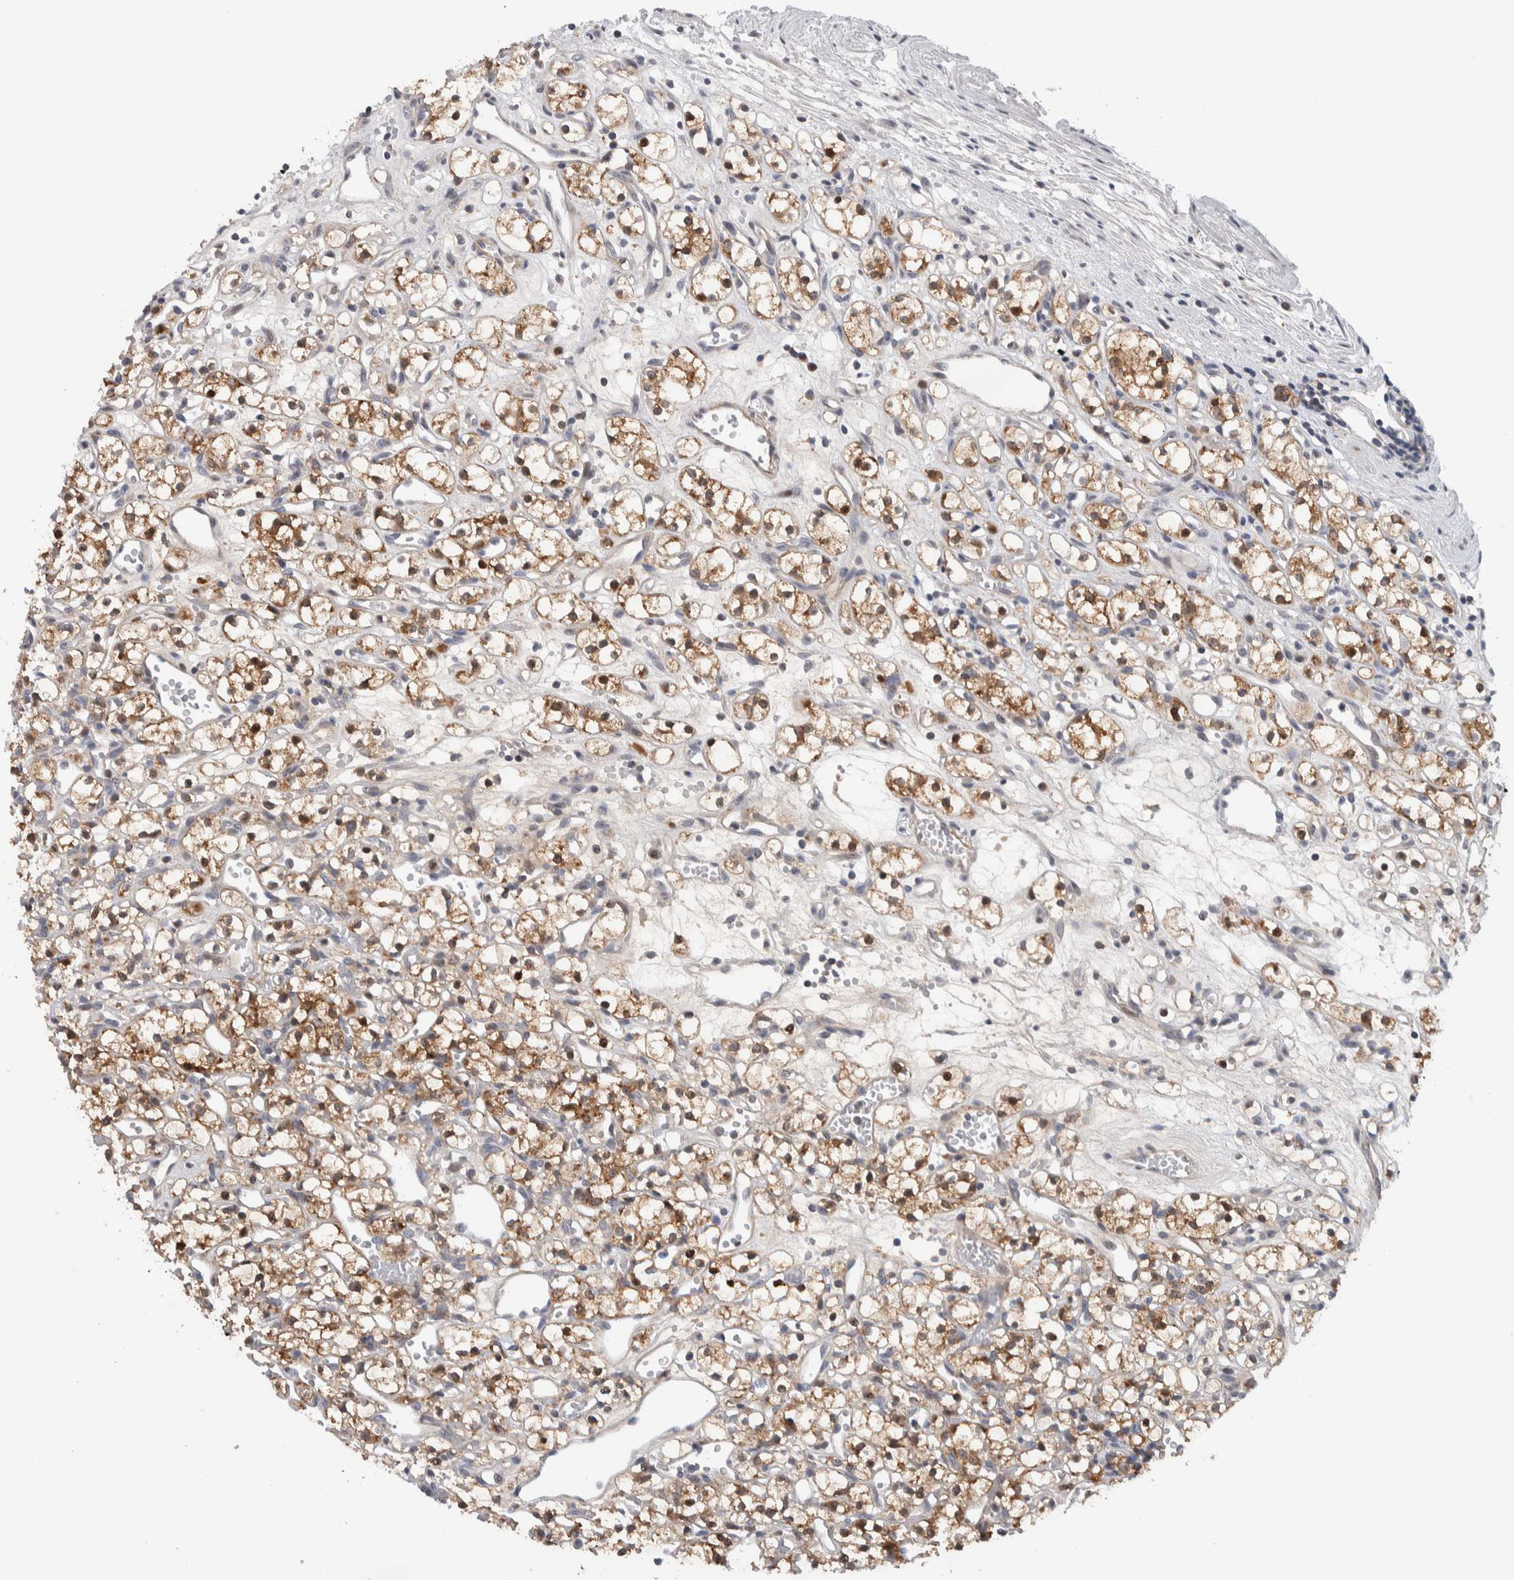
{"staining": {"intensity": "strong", "quantity": "25%-75%", "location": "cytoplasmic/membranous"}, "tissue": "renal cancer", "cell_type": "Tumor cells", "image_type": "cancer", "snomed": [{"axis": "morphology", "description": "Adenocarcinoma, NOS"}, {"axis": "topography", "description": "Kidney"}], "caption": "An immunohistochemistry image of neoplastic tissue is shown. Protein staining in brown highlights strong cytoplasmic/membranous positivity in renal cancer (adenocarcinoma) within tumor cells. The protein is stained brown, and the nuclei are stained in blue (DAB IHC with brightfield microscopy, high magnification).", "gene": "PRRG4", "patient": {"sex": "female", "age": 59}}